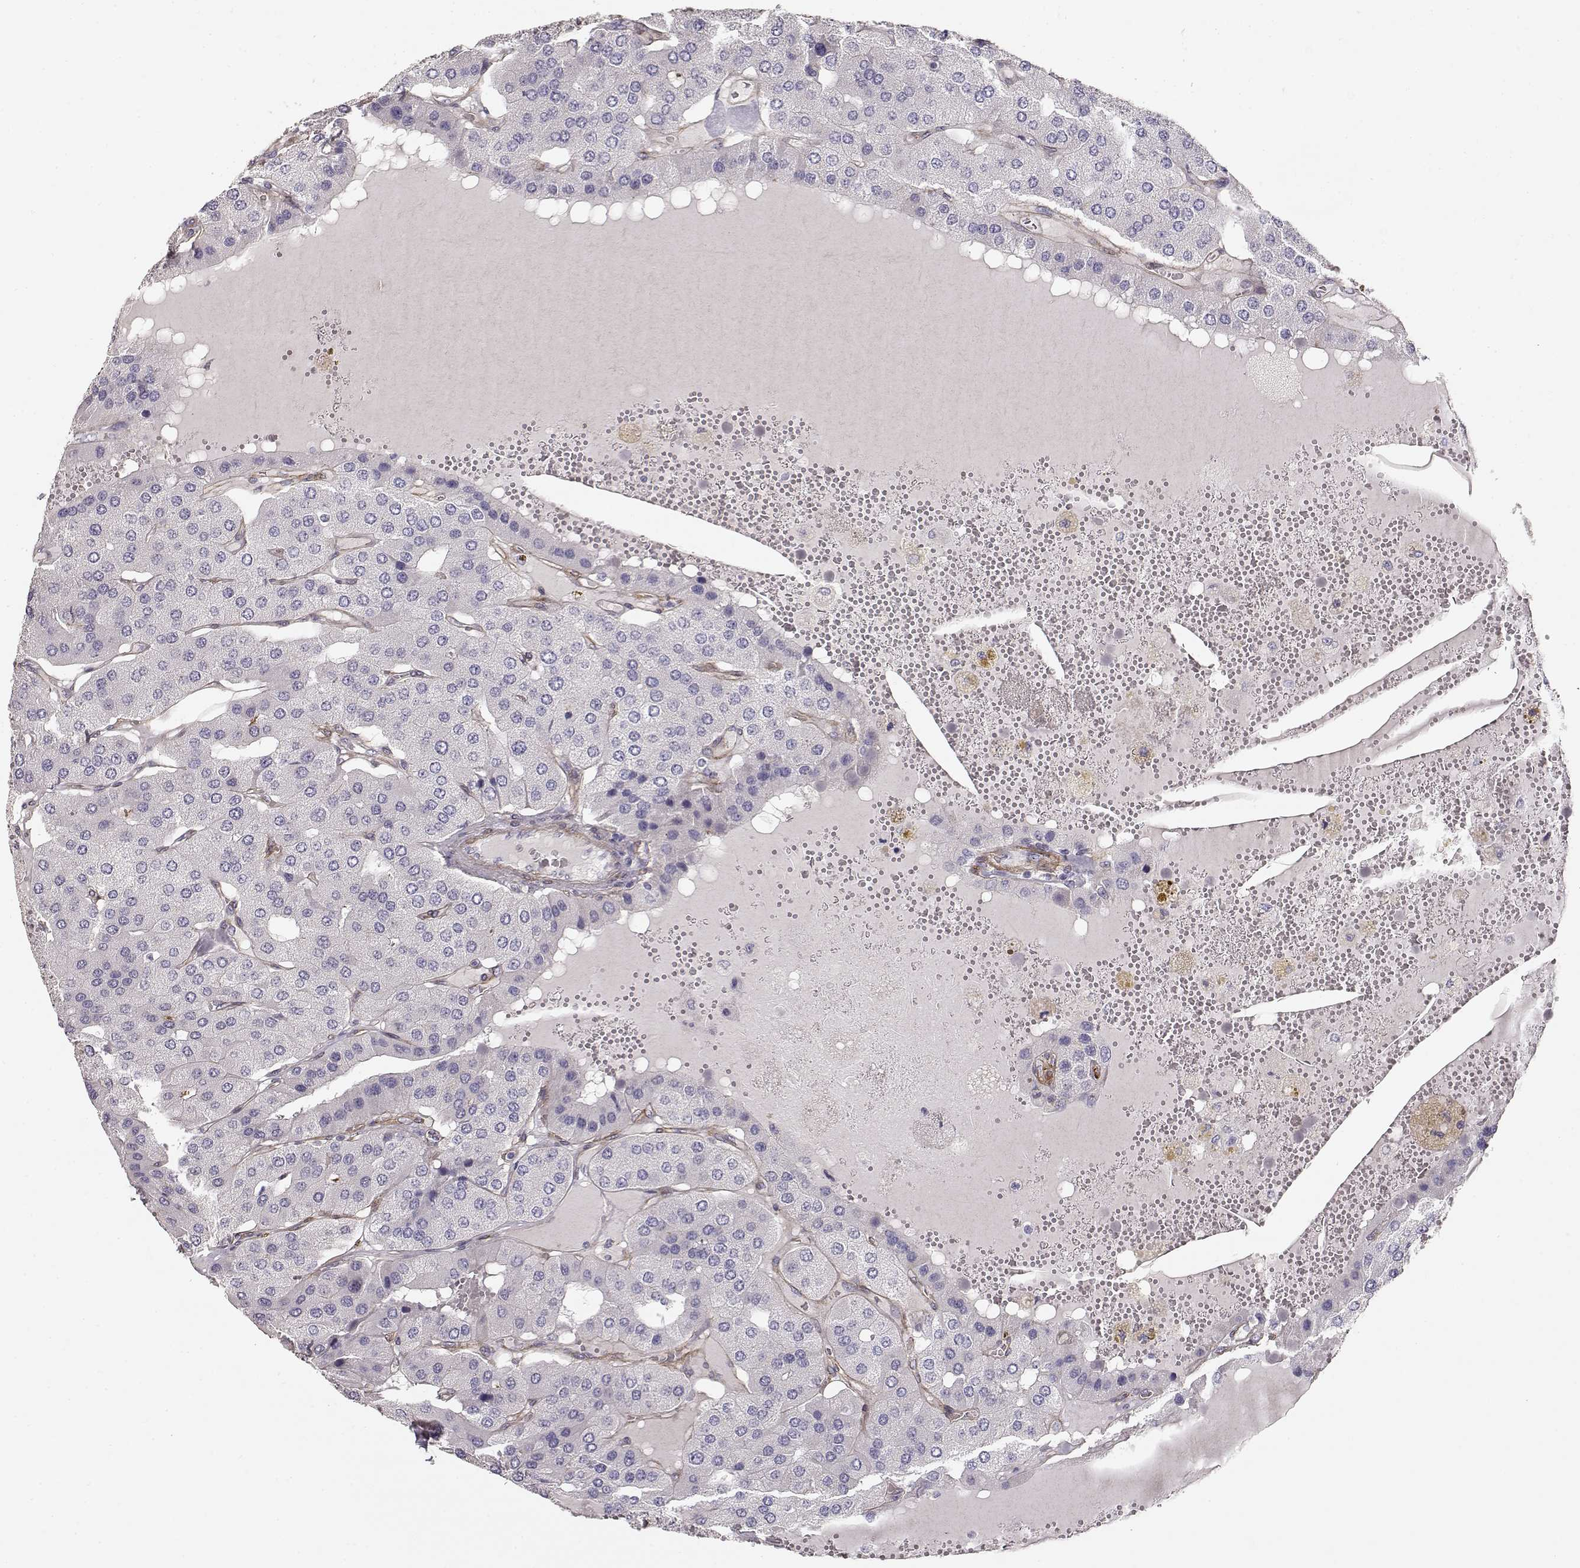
{"staining": {"intensity": "negative", "quantity": "none", "location": "none"}, "tissue": "parathyroid gland", "cell_type": "Glandular cells", "image_type": "normal", "snomed": [{"axis": "morphology", "description": "Normal tissue, NOS"}, {"axis": "morphology", "description": "Adenoma, NOS"}, {"axis": "topography", "description": "Parathyroid gland"}], "caption": "The image reveals no significant staining in glandular cells of parathyroid gland.", "gene": "LAMC1", "patient": {"sex": "female", "age": 86}}